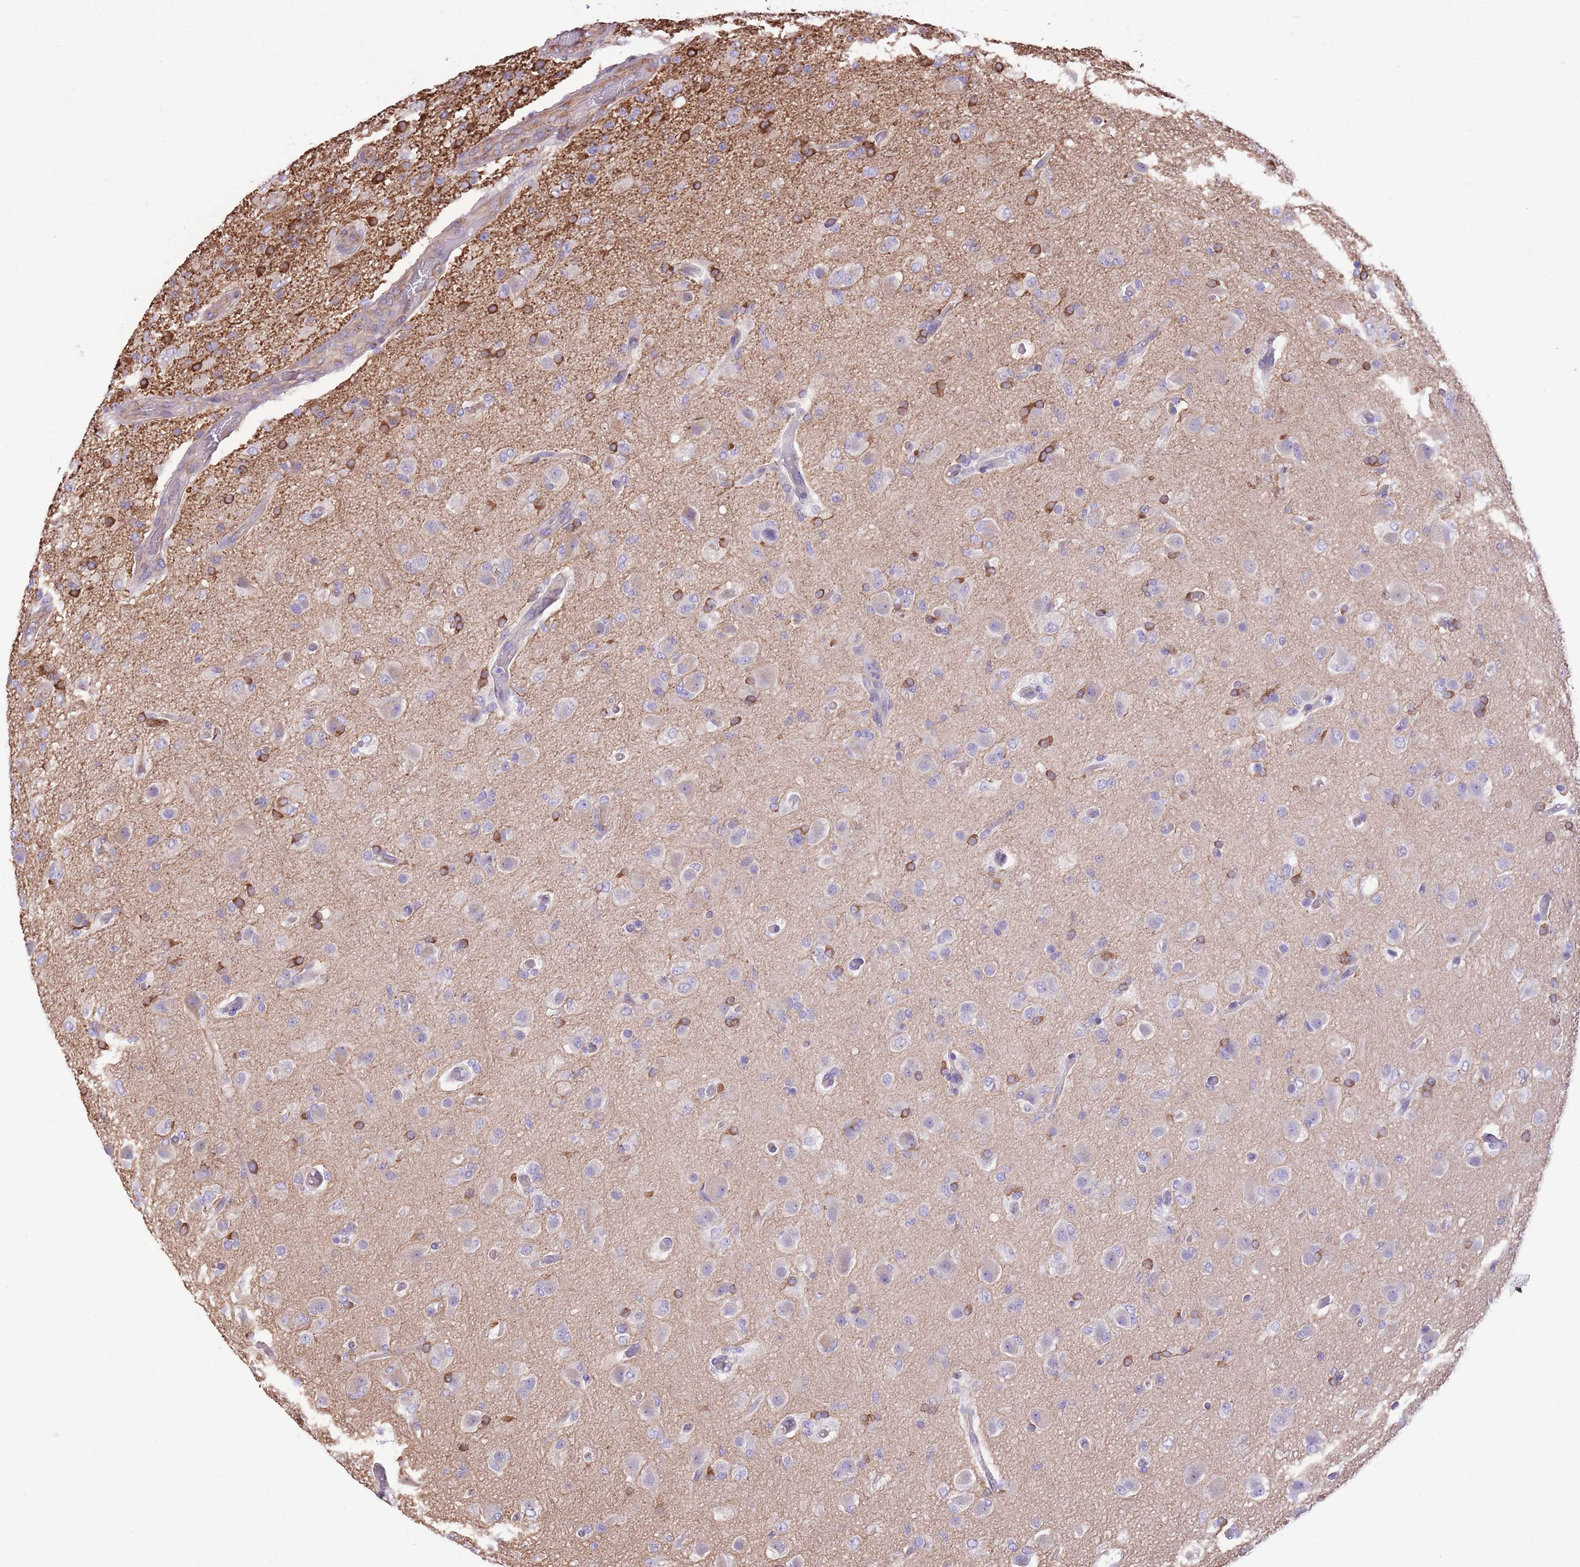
{"staining": {"intensity": "moderate", "quantity": "<25%", "location": "cytoplasmic/membranous"}, "tissue": "glioma", "cell_type": "Tumor cells", "image_type": "cancer", "snomed": [{"axis": "morphology", "description": "Glioma, malignant, High grade"}, {"axis": "topography", "description": "Brain"}], "caption": "Glioma was stained to show a protein in brown. There is low levels of moderate cytoplasmic/membranous expression in approximately <25% of tumor cells. (DAB (3,3'-diaminobenzidine) IHC, brown staining for protein, blue staining for nuclei).", "gene": "RHOU", "patient": {"sex": "female", "age": 74}}